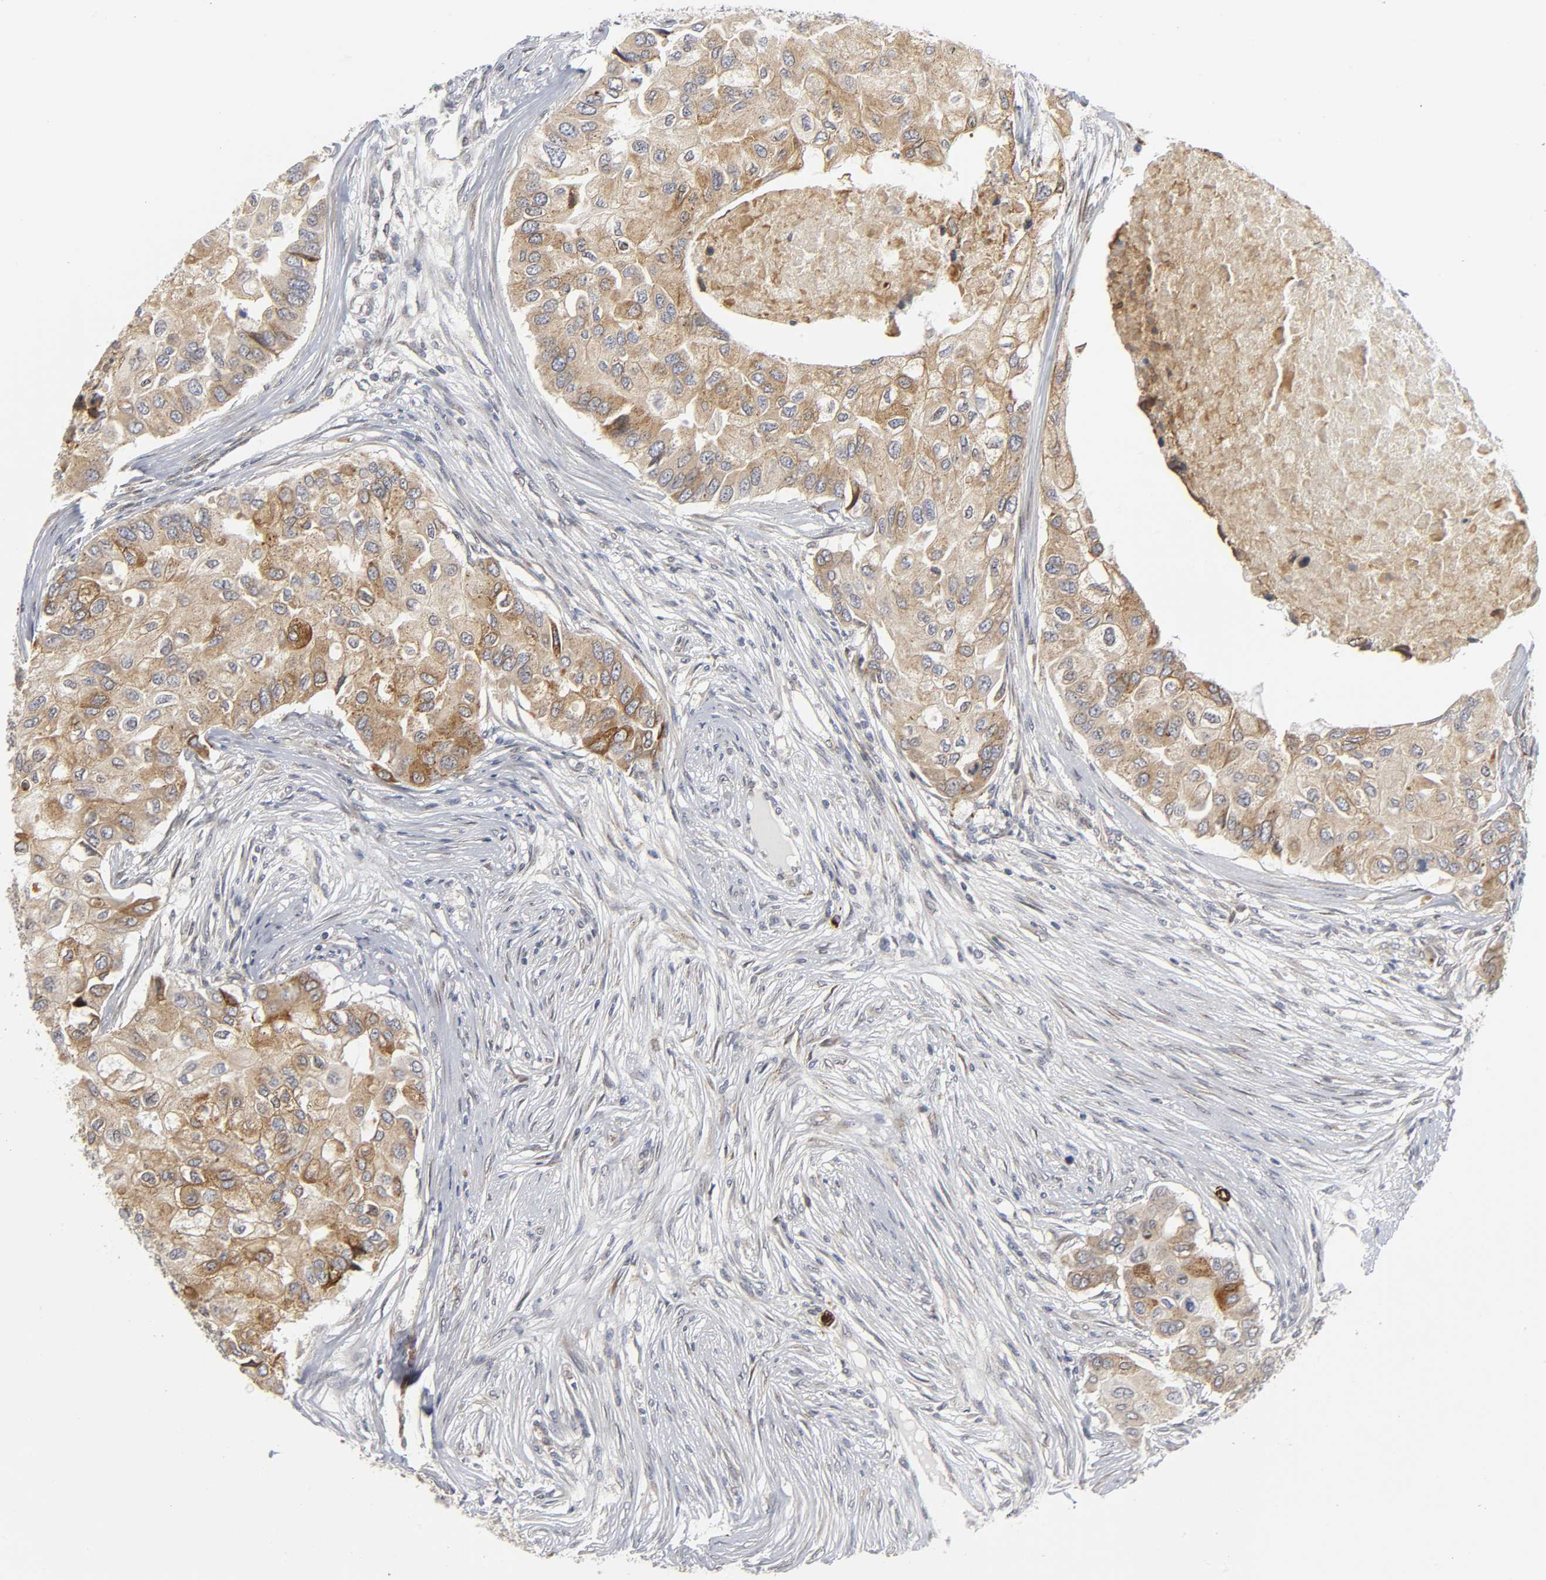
{"staining": {"intensity": "moderate", "quantity": ">75%", "location": "cytoplasmic/membranous"}, "tissue": "breast cancer", "cell_type": "Tumor cells", "image_type": "cancer", "snomed": [{"axis": "morphology", "description": "Normal tissue, NOS"}, {"axis": "morphology", "description": "Duct carcinoma"}, {"axis": "topography", "description": "Breast"}], "caption": "This image demonstrates infiltrating ductal carcinoma (breast) stained with IHC to label a protein in brown. The cytoplasmic/membranous of tumor cells show moderate positivity for the protein. Nuclei are counter-stained blue.", "gene": "ASB6", "patient": {"sex": "female", "age": 49}}